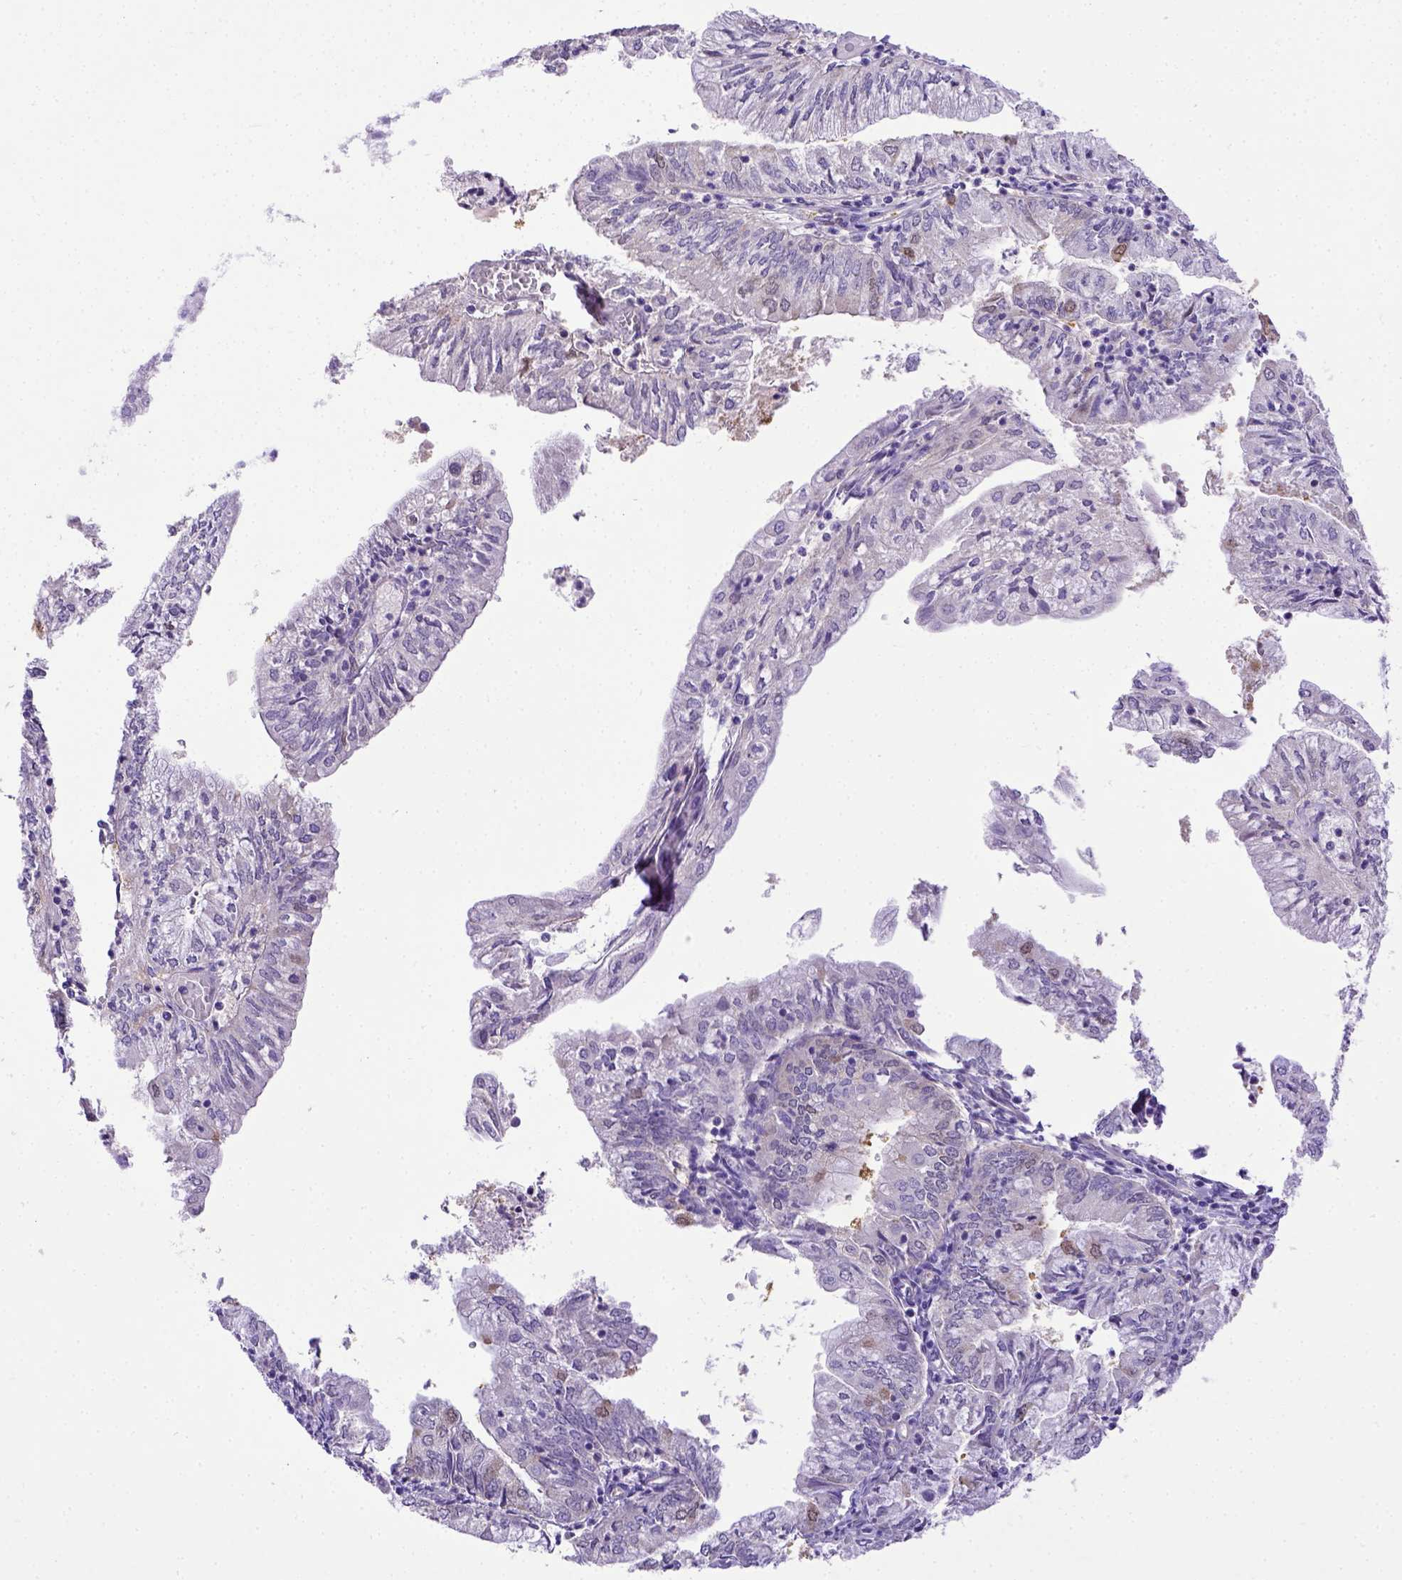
{"staining": {"intensity": "negative", "quantity": "none", "location": "none"}, "tissue": "endometrial cancer", "cell_type": "Tumor cells", "image_type": "cancer", "snomed": [{"axis": "morphology", "description": "Adenocarcinoma, NOS"}, {"axis": "topography", "description": "Endometrium"}], "caption": "Endometrial cancer (adenocarcinoma) was stained to show a protein in brown. There is no significant expression in tumor cells. (Stains: DAB IHC with hematoxylin counter stain, Microscopy: brightfield microscopy at high magnification).", "gene": "BTN1A1", "patient": {"sex": "female", "age": 55}}